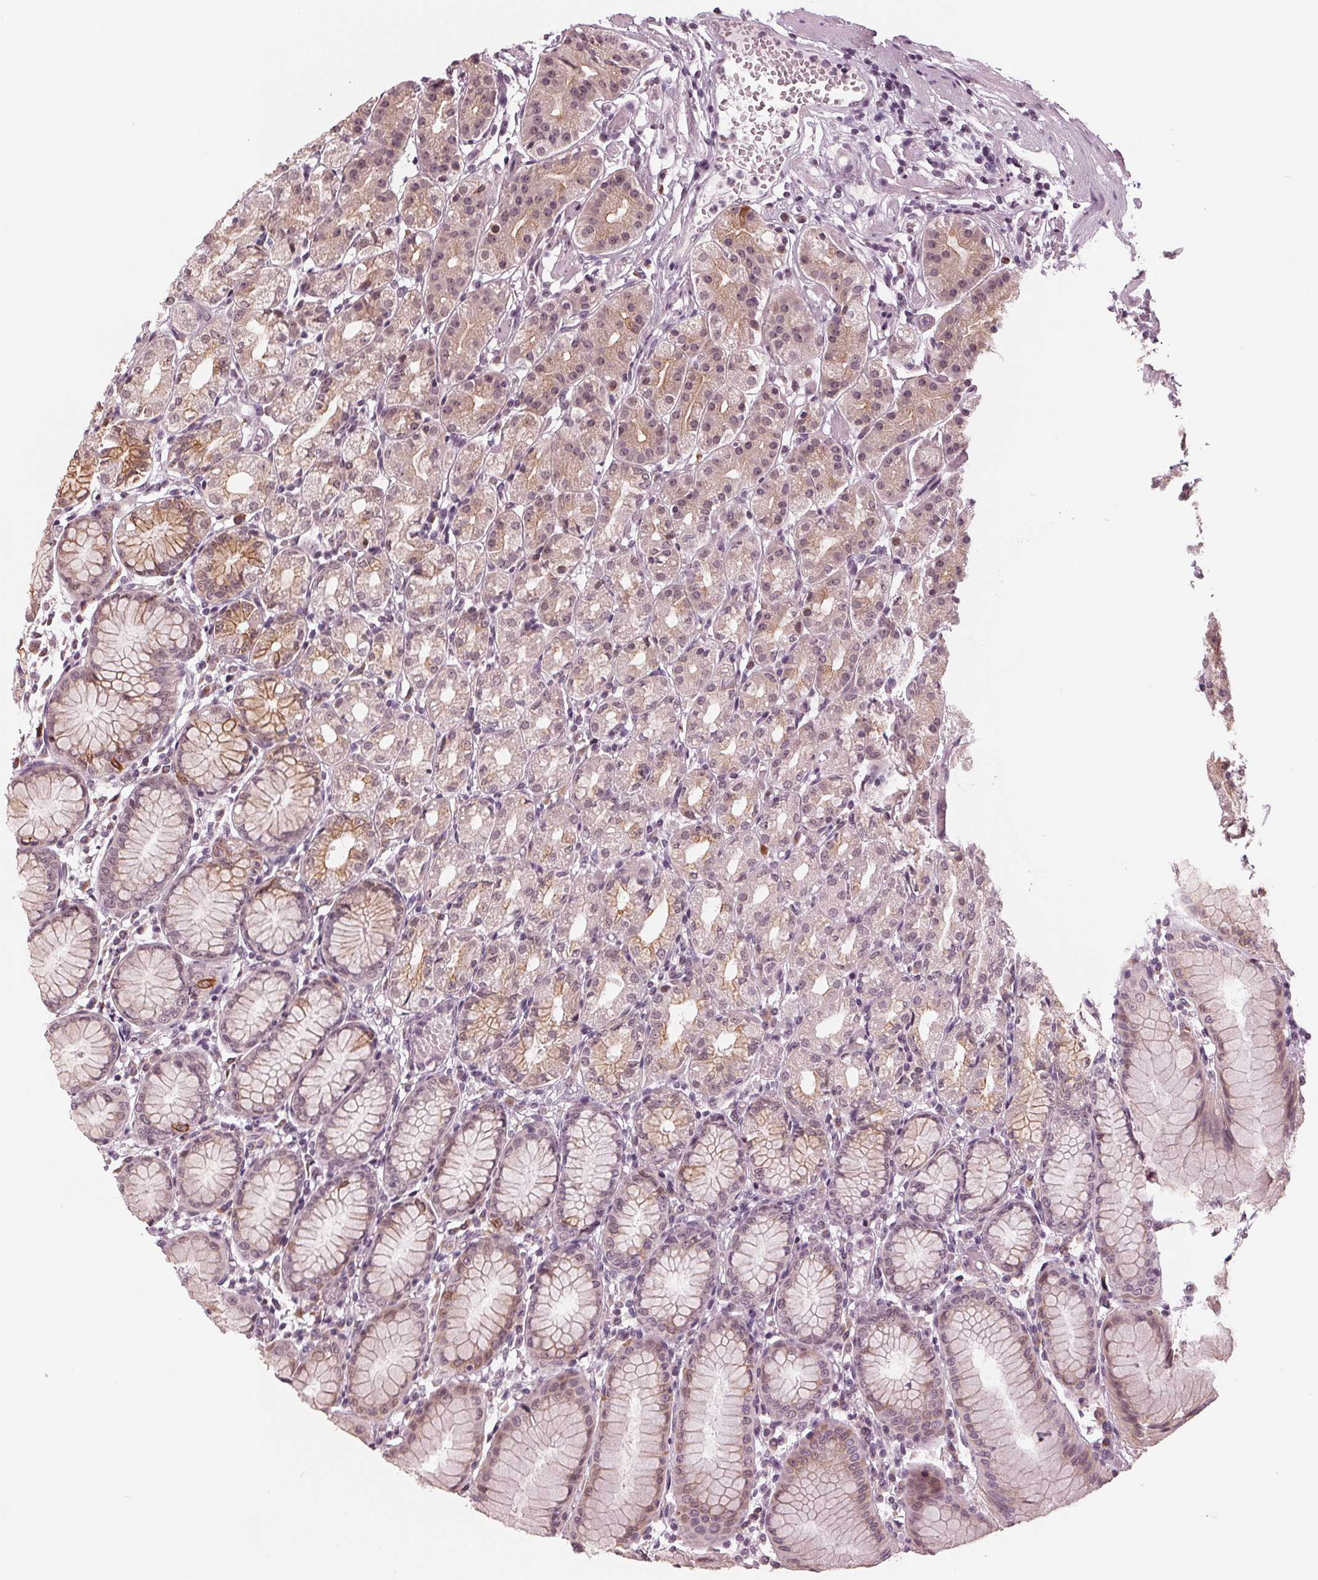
{"staining": {"intensity": "moderate", "quantity": "25%-75%", "location": "cytoplasmic/membranous,nuclear"}, "tissue": "stomach", "cell_type": "Glandular cells", "image_type": "normal", "snomed": [{"axis": "morphology", "description": "Normal tissue, NOS"}, {"axis": "topography", "description": "Stomach"}], "caption": "IHC micrograph of unremarkable stomach: stomach stained using immunohistochemistry (IHC) reveals medium levels of moderate protein expression localized specifically in the cytoplasmic/membranous,nuclear of glandular cells, appearing as a cytoplasmic/membranous,nuclear brown color.", "gene": "SLX4", "patient": {"sex": "female", "age": 57}}